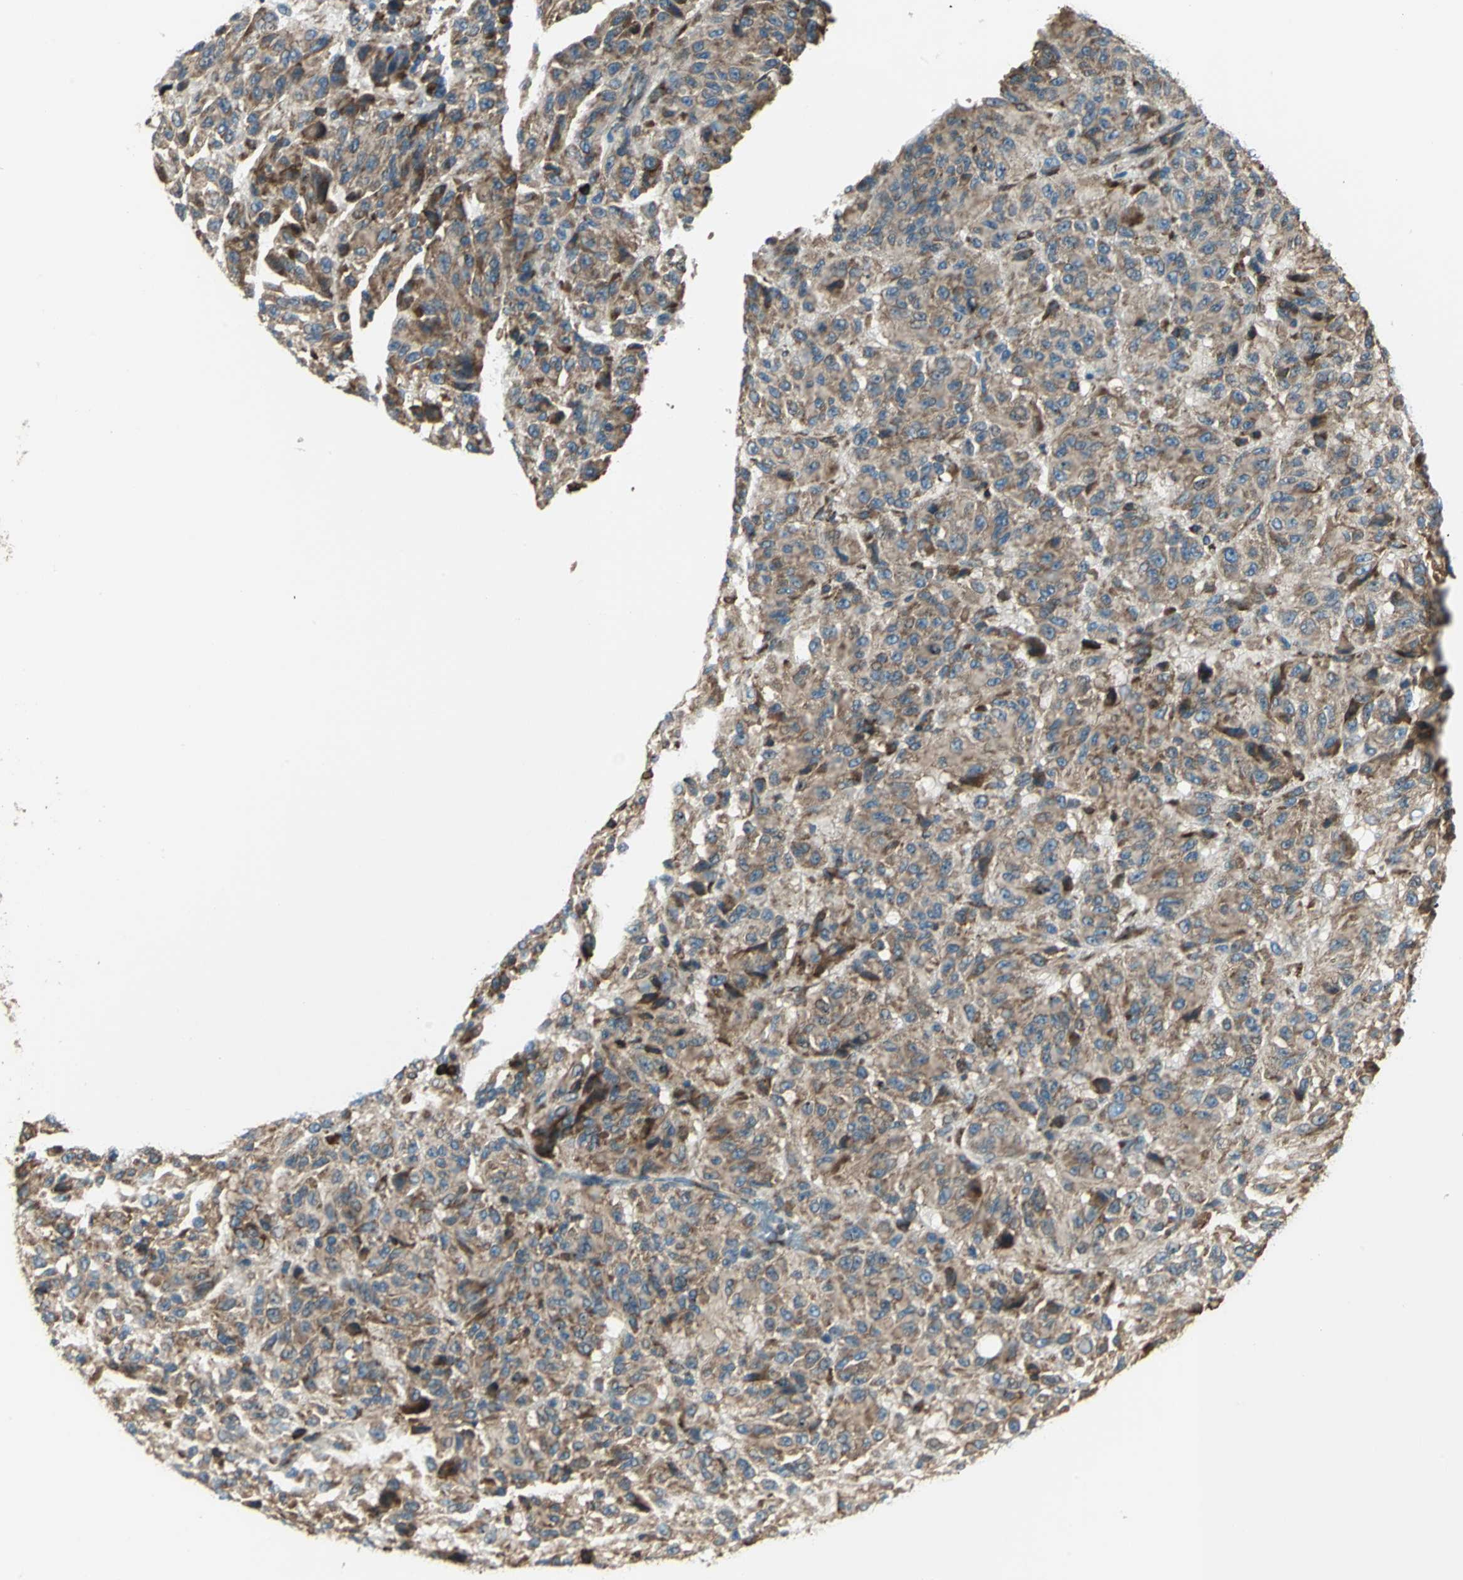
{"staining": {"intensity": "moderate", "quantity": ">75%", "location": "cytoplasmic/membranous"}, "tissue": "melanoma", "cell_type": "Tumor cells", "image_type": "cancer", "snomed": [{"axis": "morphology", "description": "Malignant melanoma, Metastatic site"}, {"axis": "topography", "description": "Lung"}], "caption": "This image shows melanoma stained with IHC to label a protein in brown. The cytoplasmic/membranous of tumor cells show moderate positivity for the protein. Nuclei are counter-stained blue.", "gene": "PDIA4", "patient": {"sex": "male", "age": 64}}